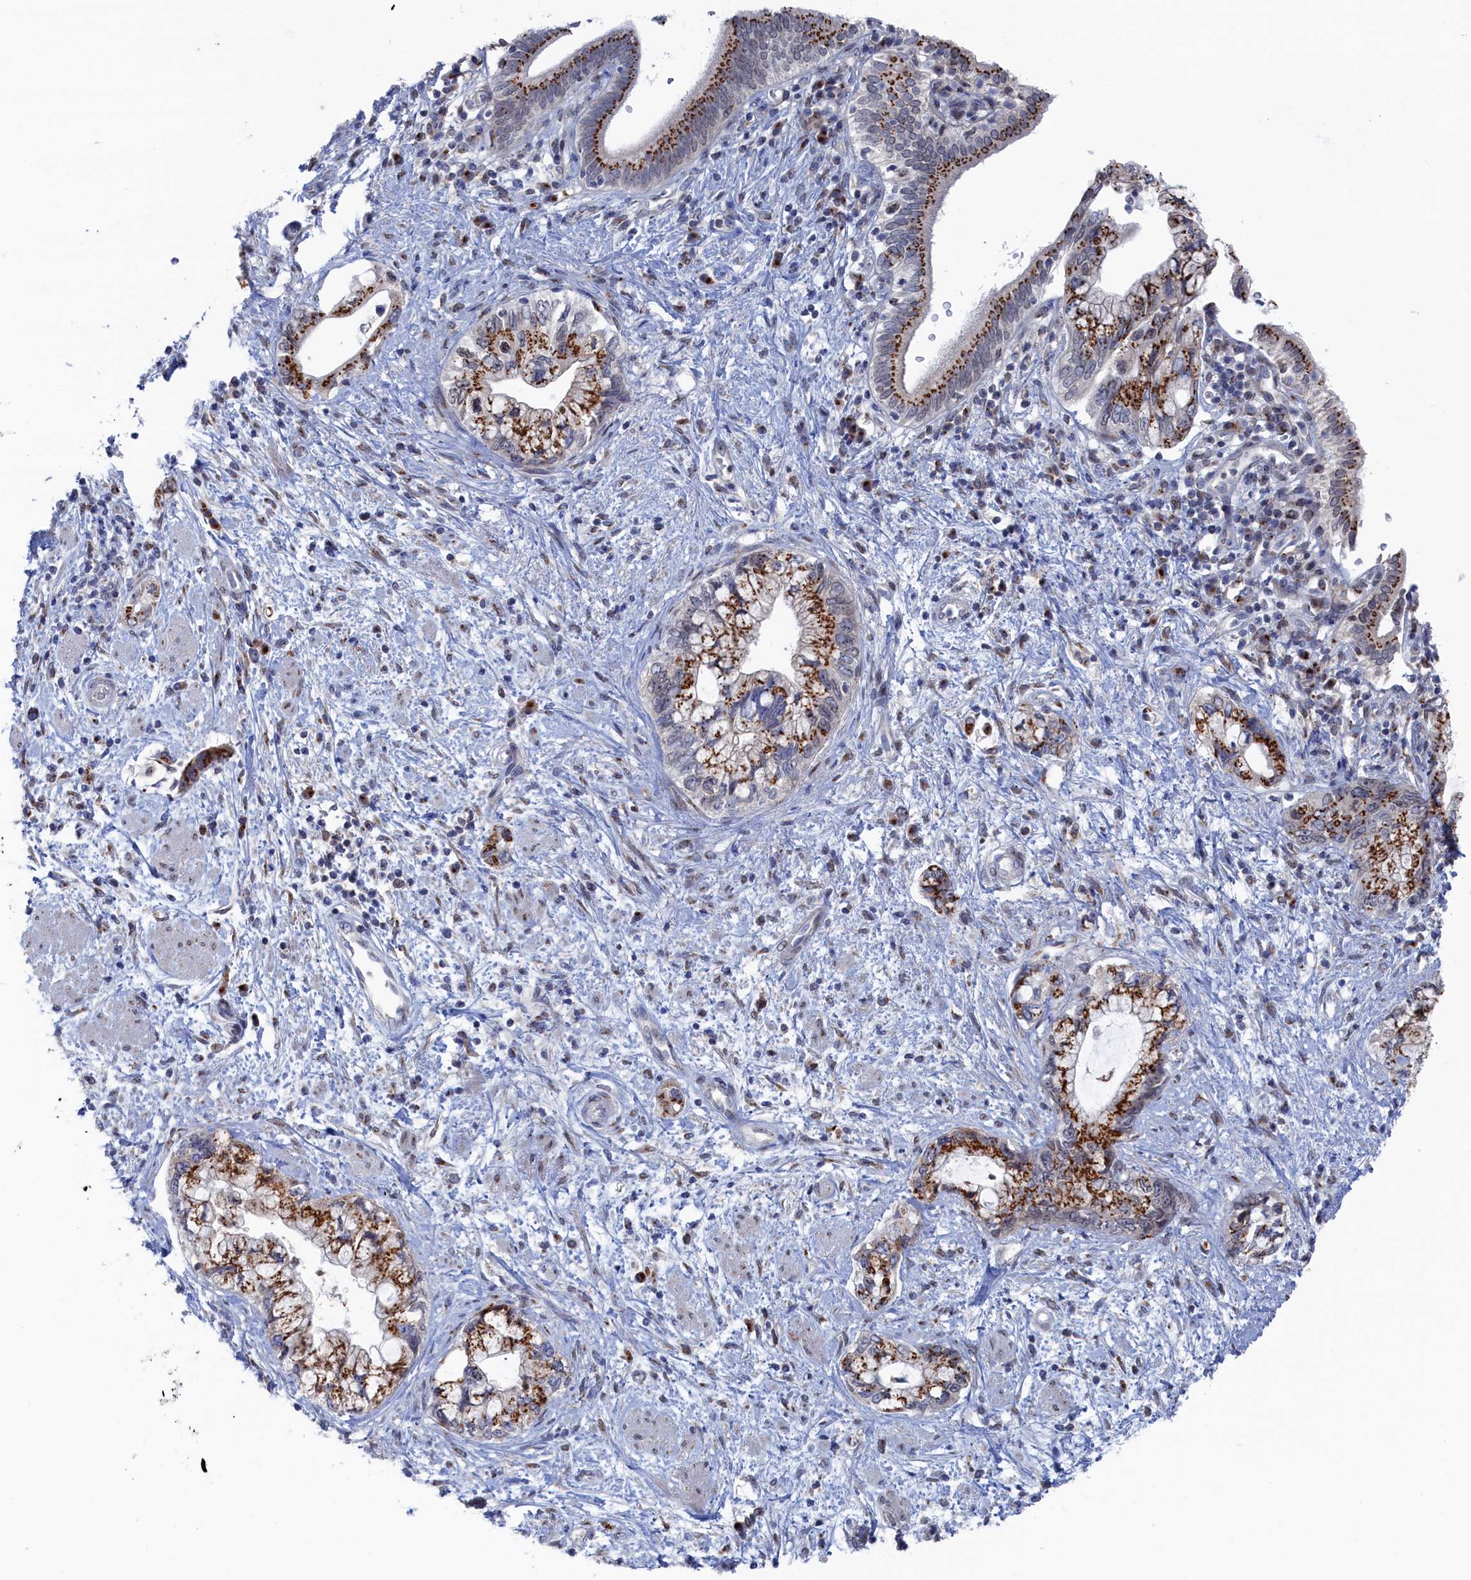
{"staining": {"intensity": "moderate", "quantity": ">75%", "location": "cytoplasmic/membranous"}, "tissue": "pancreatic cancer", "cell_type": "Tumor cells", "image_type": "cancer", "snomed": [{"axis": "morphology", "description": "Adenocarcinoma, NOS"}, {"axis": "topography", "description": "Pancreas"}], "caption": "Moderate cytoplasmic/membranous protein expression is appreciated in approximately >75% of tumor cells in pancreatic cancer (adenocarcinoma). Nuclei are stained in blue.", "gene": "IRX1", "patient": {"sex": "female", "age": 73}}